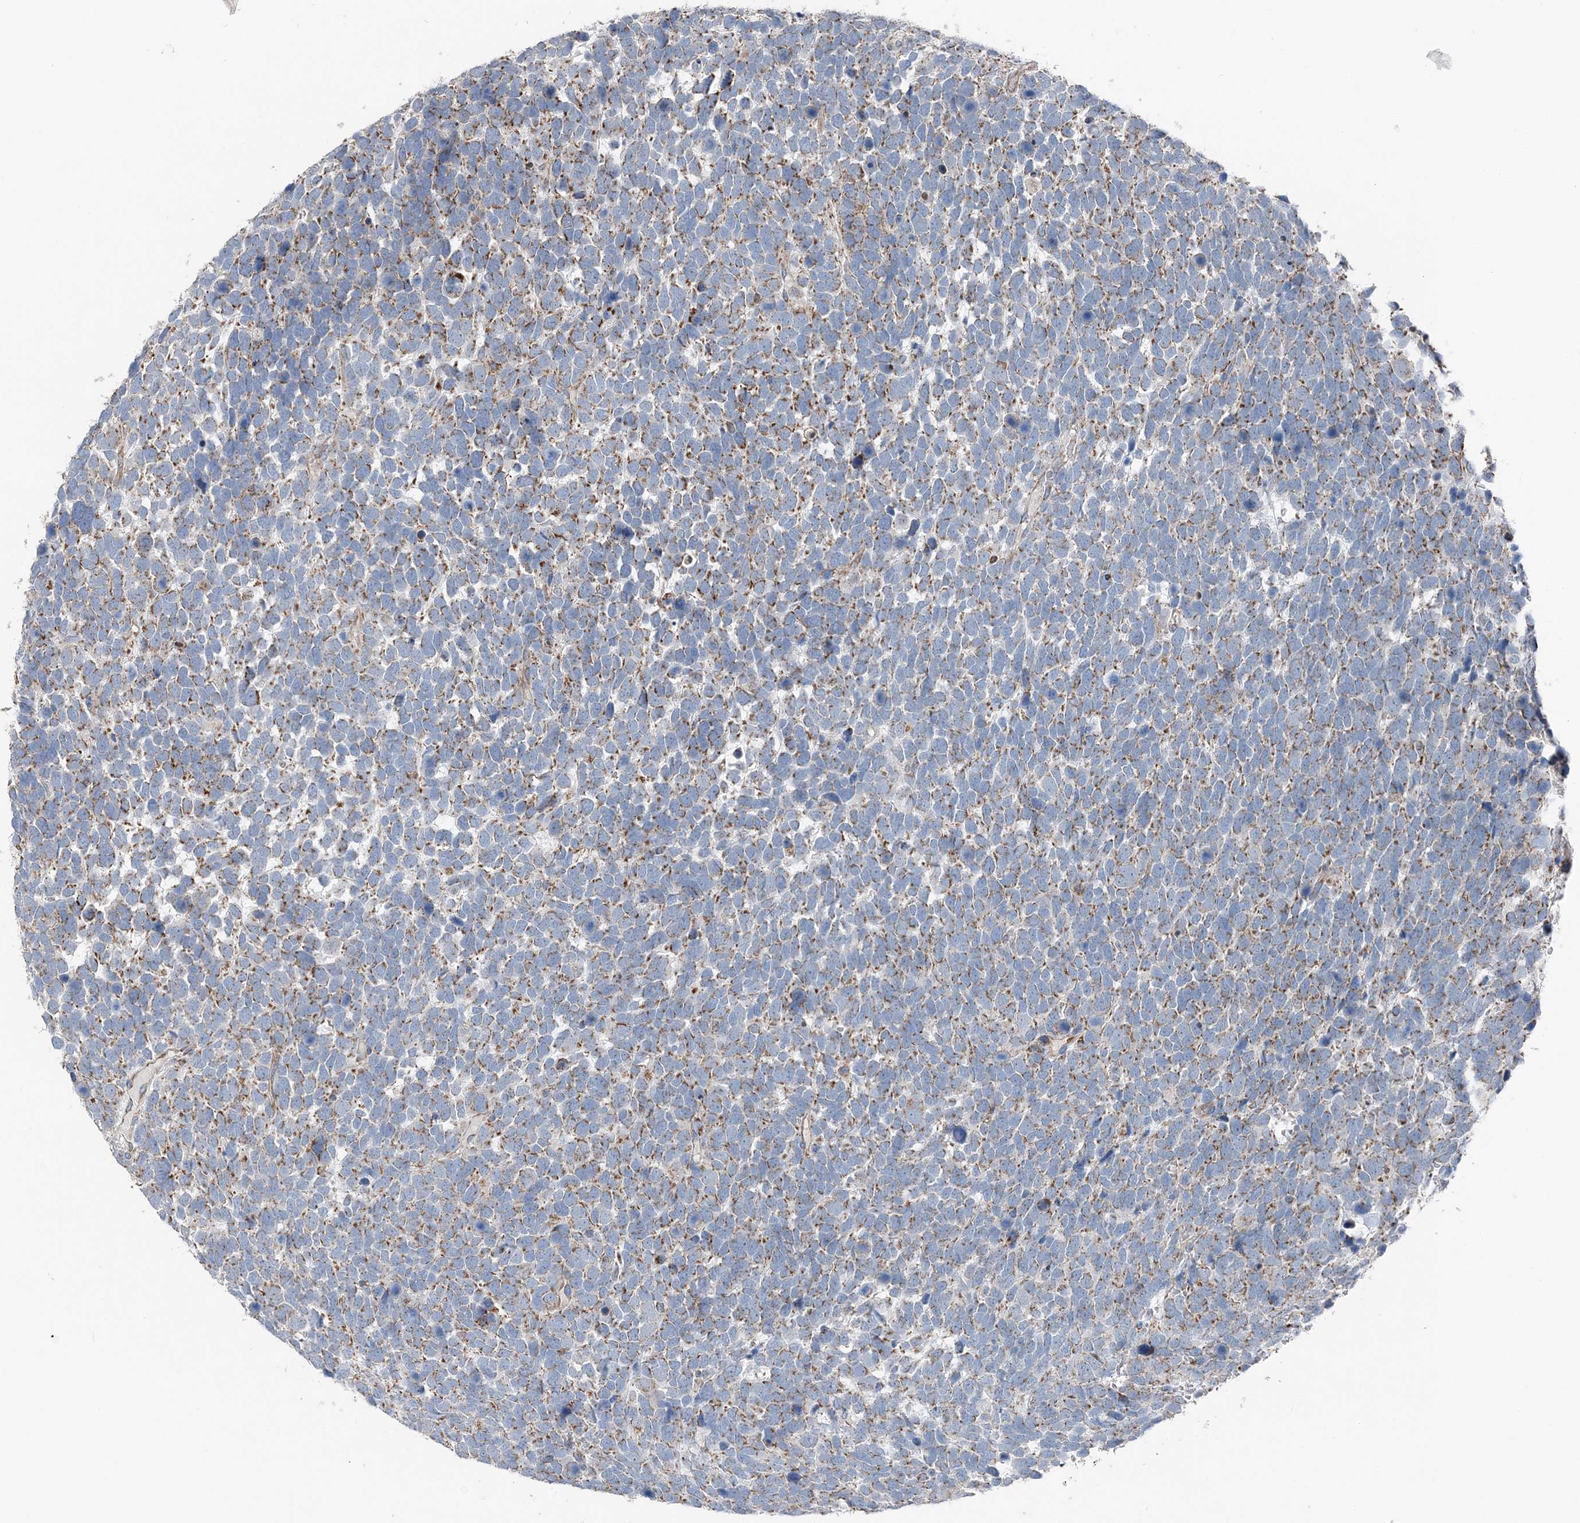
{"staining": {"intensity": "moderate", "quantity": ">75%", "location": "cytoplasmic/membranous"}, "tissue": "urothelial cancer", "cell_type": "Tumor cells", "image_type": "cancer", "snomed": [{"axis": "morphology", "description": "Urothelial carcinoma, High grade"}, {"axis": "topography", "description": "Urinary bladder"}], "caption": "A medium amount of moderate cytoplasmic/membranous positivity is present in approximately >75% of tumor cells in urothelial cancer tissue.", "gene": "SPRY2", "patient": {"sex": "female", "age": 82}}